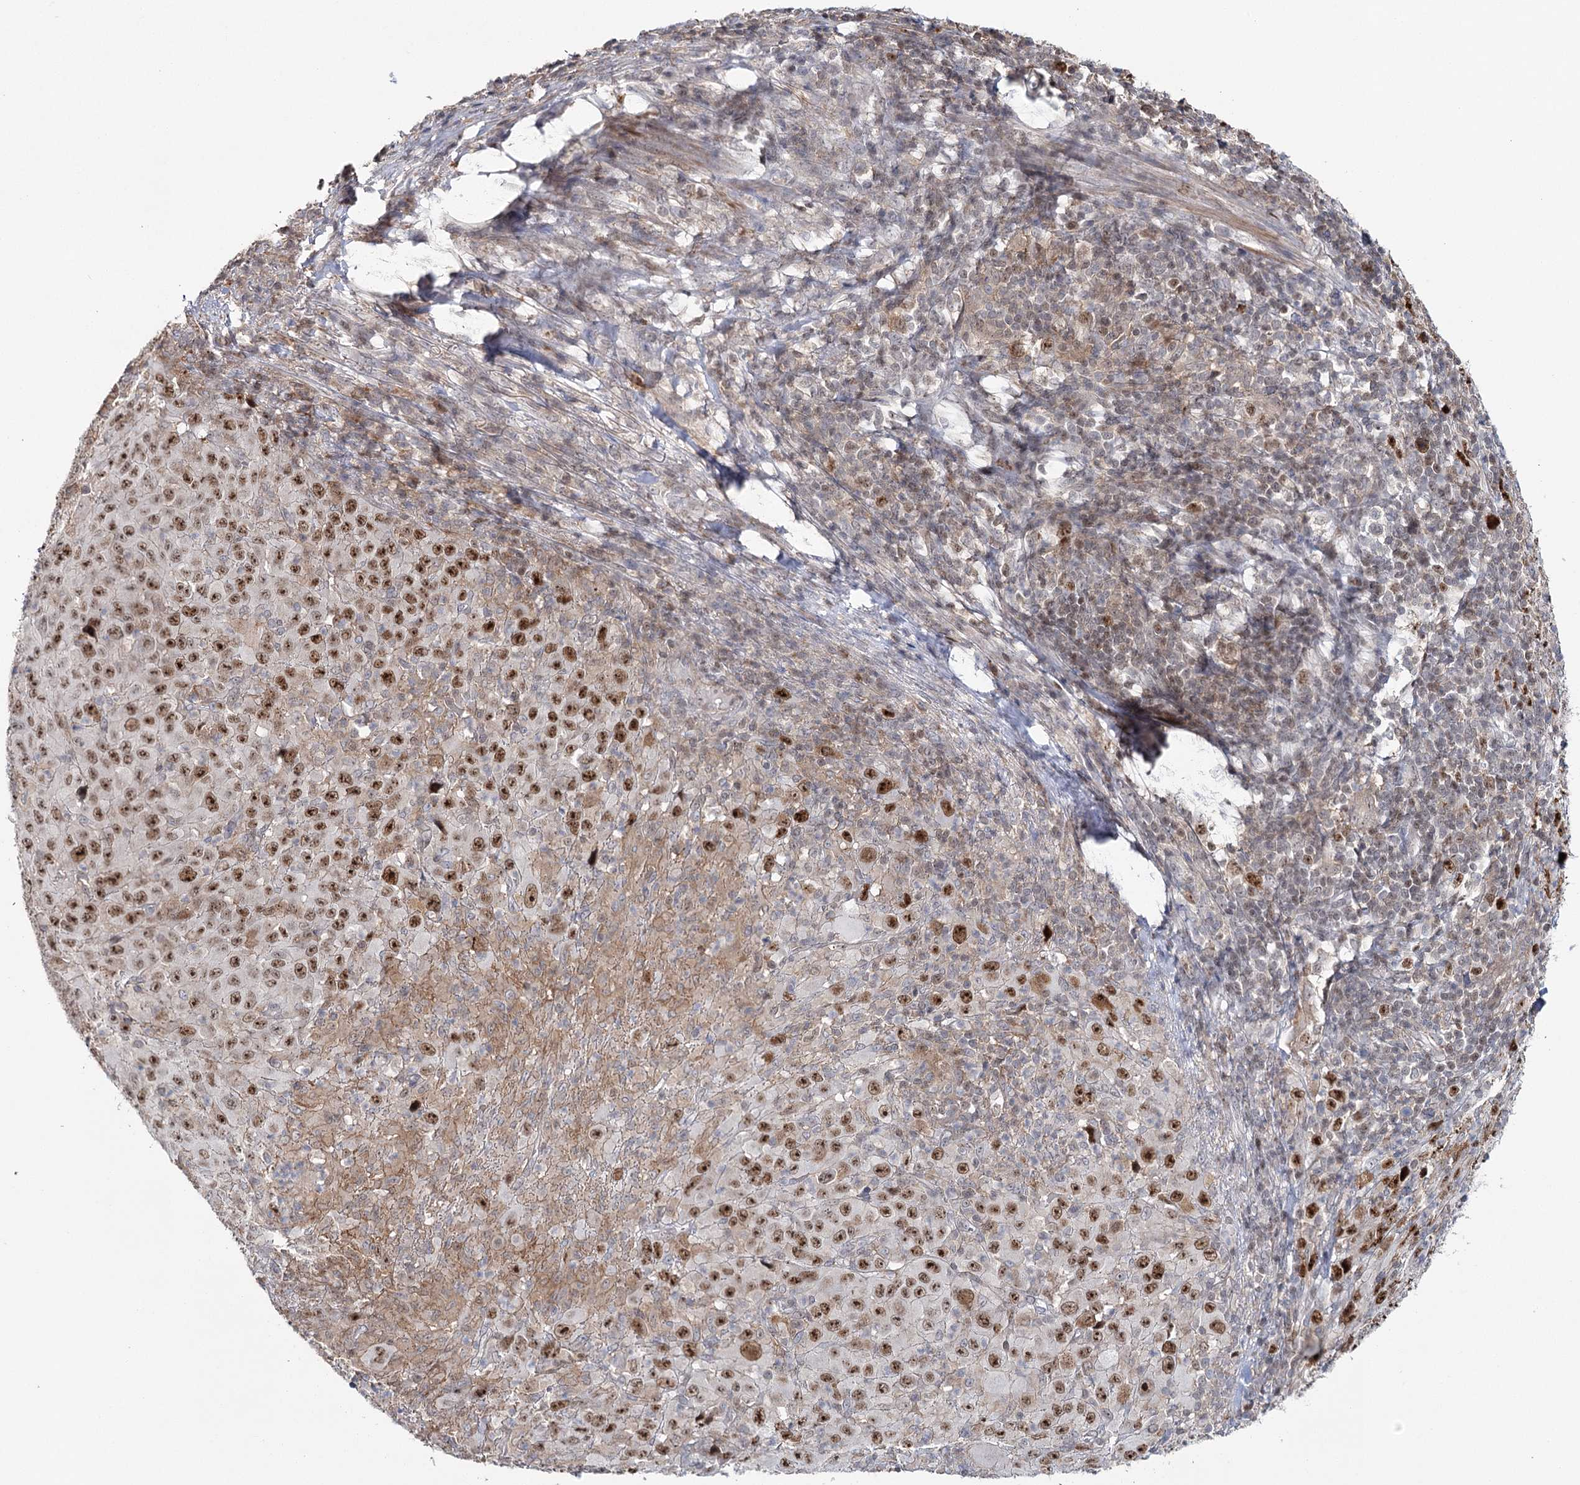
{"staining": {"intensity": "moderate", "quantity": "25%-75%", "location": "nuclear"}, "tissue": "melanoma", "cell_type": "Tumor cells", "image_type": "cancer", "snomed": [{"axis": "morphology", "description": "Malignant melanoma, Metastatic site"}, {"axis": "topography", "description": "Skin"}], "caption": "An image of human melanoma stained for a protein demonstrates moderate nuclear brown staining in tumor cells.", "gene": "ZC3H8", "patient": {"sex": "female", "age": 56}}